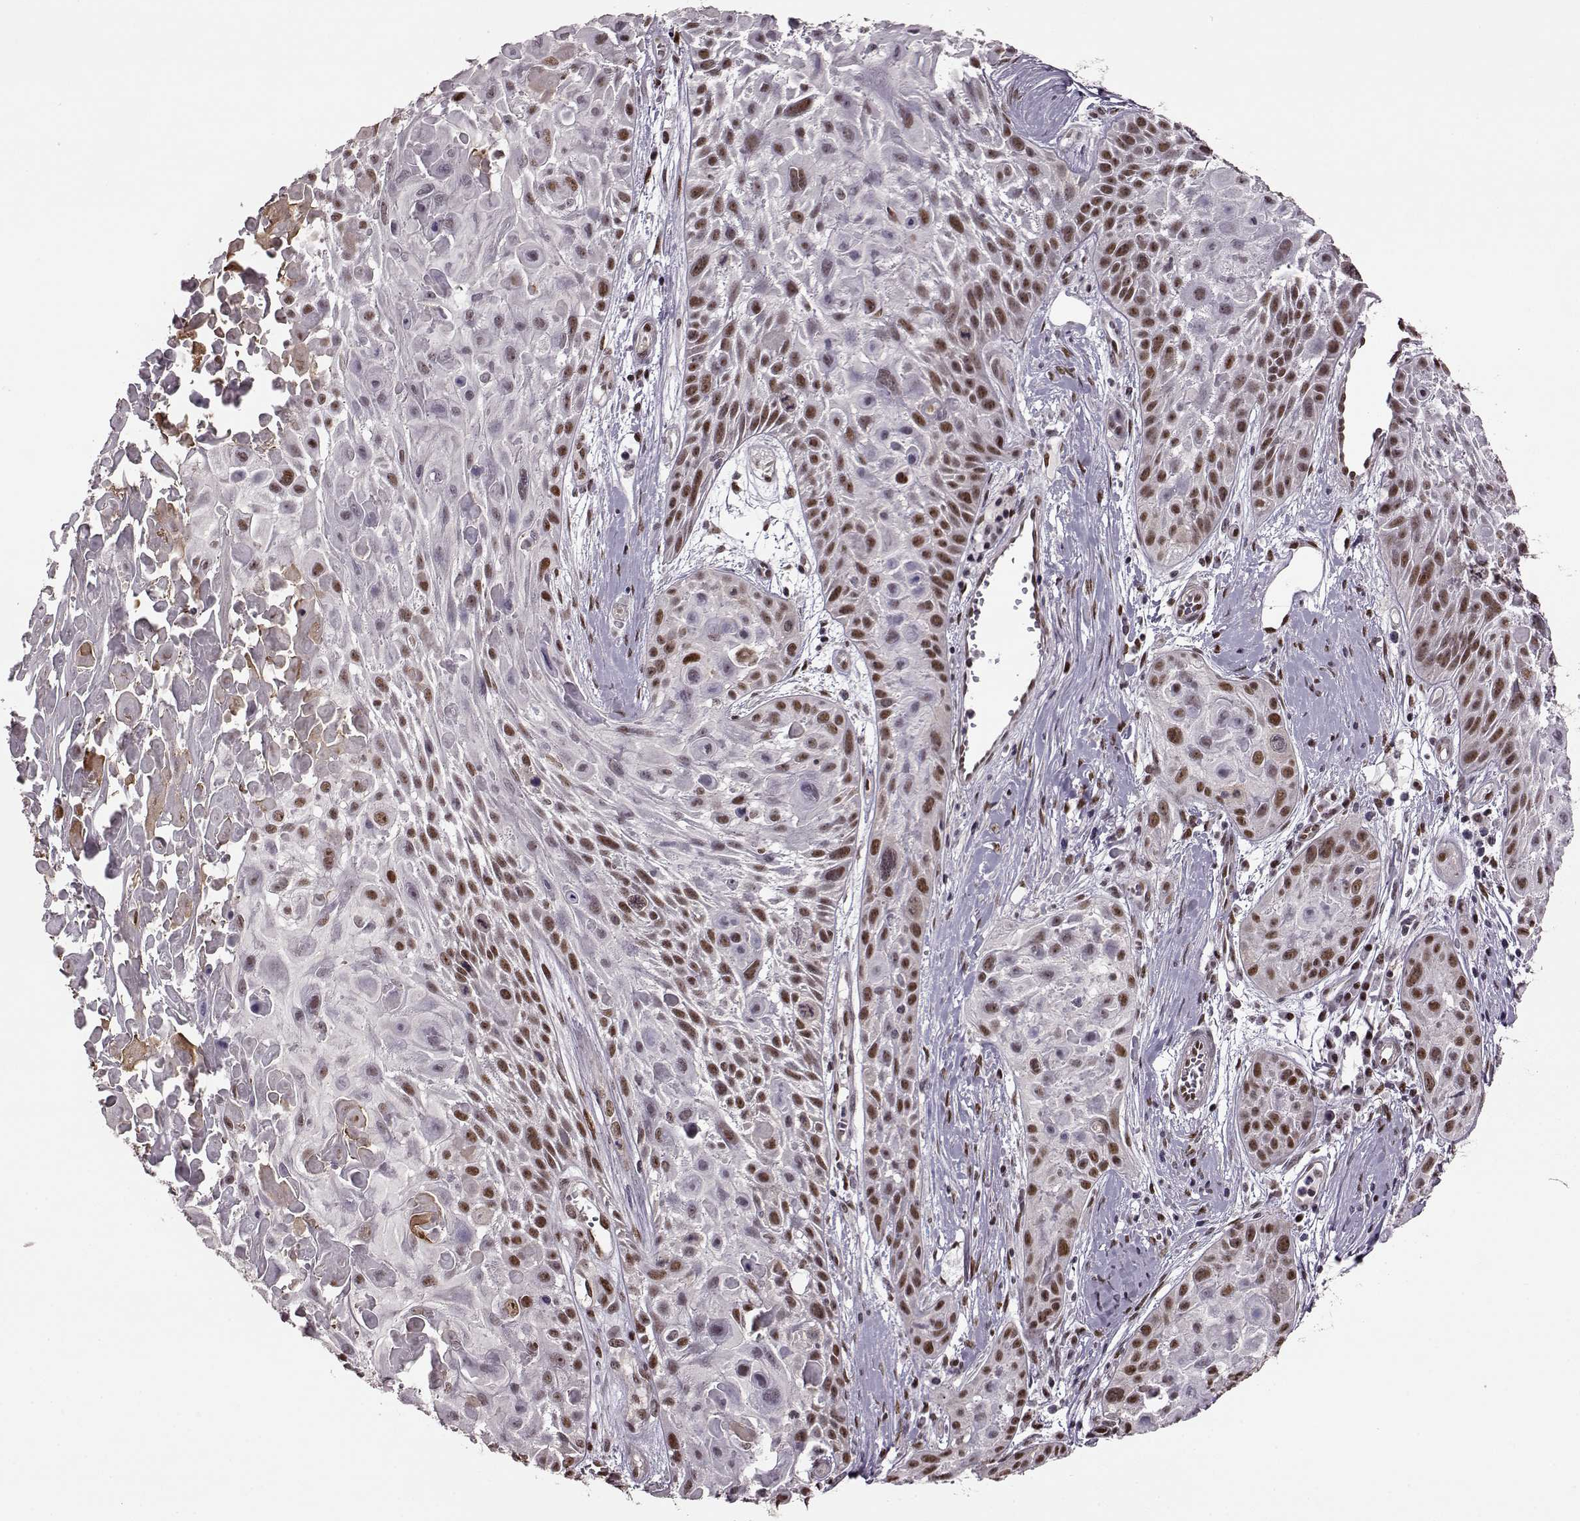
{"staining": {"intensity": "moderate", "quantity": "25%-75%", "location": "nuclear"}, "tissue": "skin cancer", "cell_type": "Tumor cells", "image_type": "cancer", "snomed": [{"axis": "morphology", "description": "Squamous cell carcinoma, NOS"}, {"axis": "topography", "description": "Skin"}, {"axis": "topography", "description": "Anal"}], "caption": "The histopathology image displays staining of skin cancer, revealing moderate nuclear protein expression (brown color) within tumor cells. Using DAB (brown) and hematoxylin (blue) stains, captured at high magnification using brightfield microscopy.", "gene": "FTO", "patient": {"sex": "female", "age": 75}}